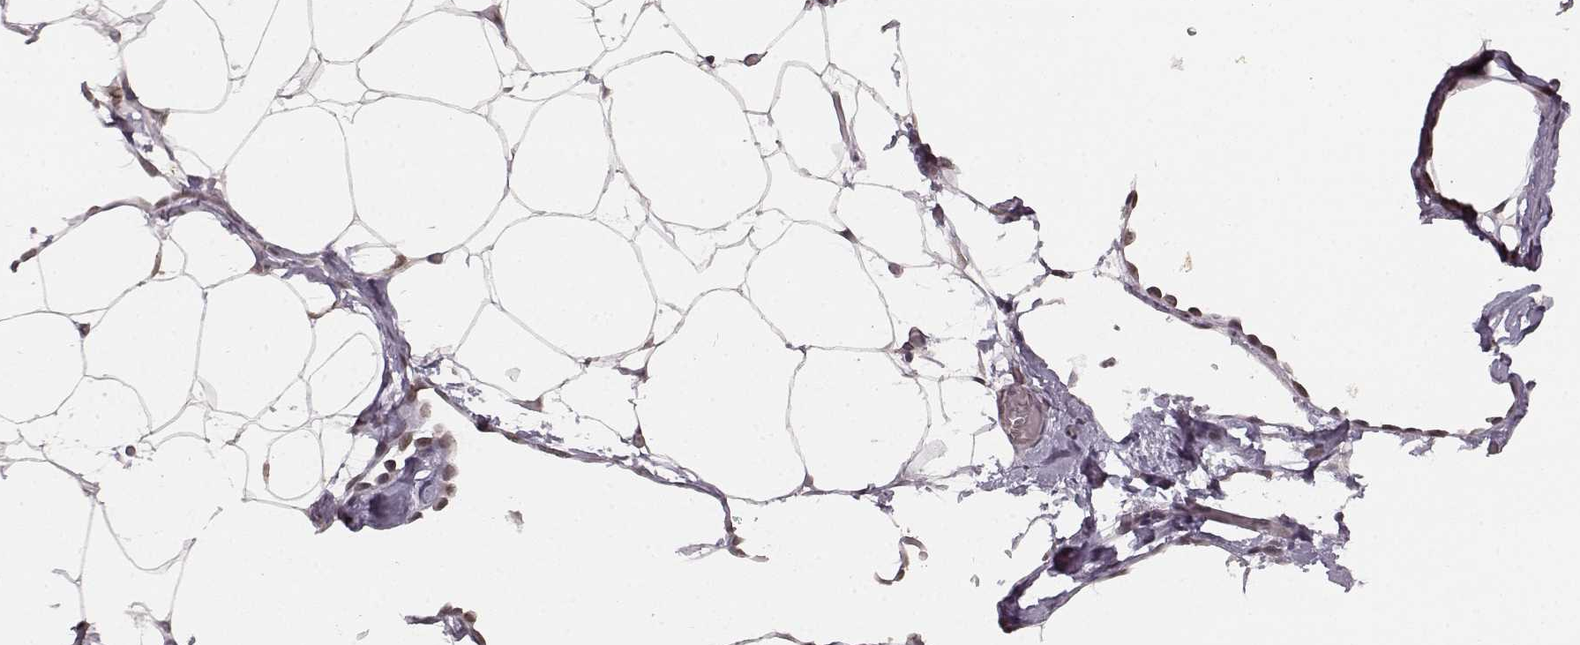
{"staining": {"intensity": "moderate", "quantity": "25%-75%", "location": "cytoplasmic/membranous,nuclear"}, "tissue": "adipose tissue", "cell_type": "Adipocytes", "image_type": "normal", "snomed": [{"axis": "morphology", "description": "Normal tissue, NOS"}, {"axis": "topography", "description": "Adipose tissue"}], "caption": "Brown immunohistochemical staining in normal adipose tissue reveals moderate cytoplasmic/membranous,nuclear staining in about 25%-75% of adipocytes. (Stains: DAB in brown, nuclei in blue, Microscopy: brightfield microscopy at high magnification).", "gene": "DCAF12", "patient": {"sex": "male", "age": 57}}